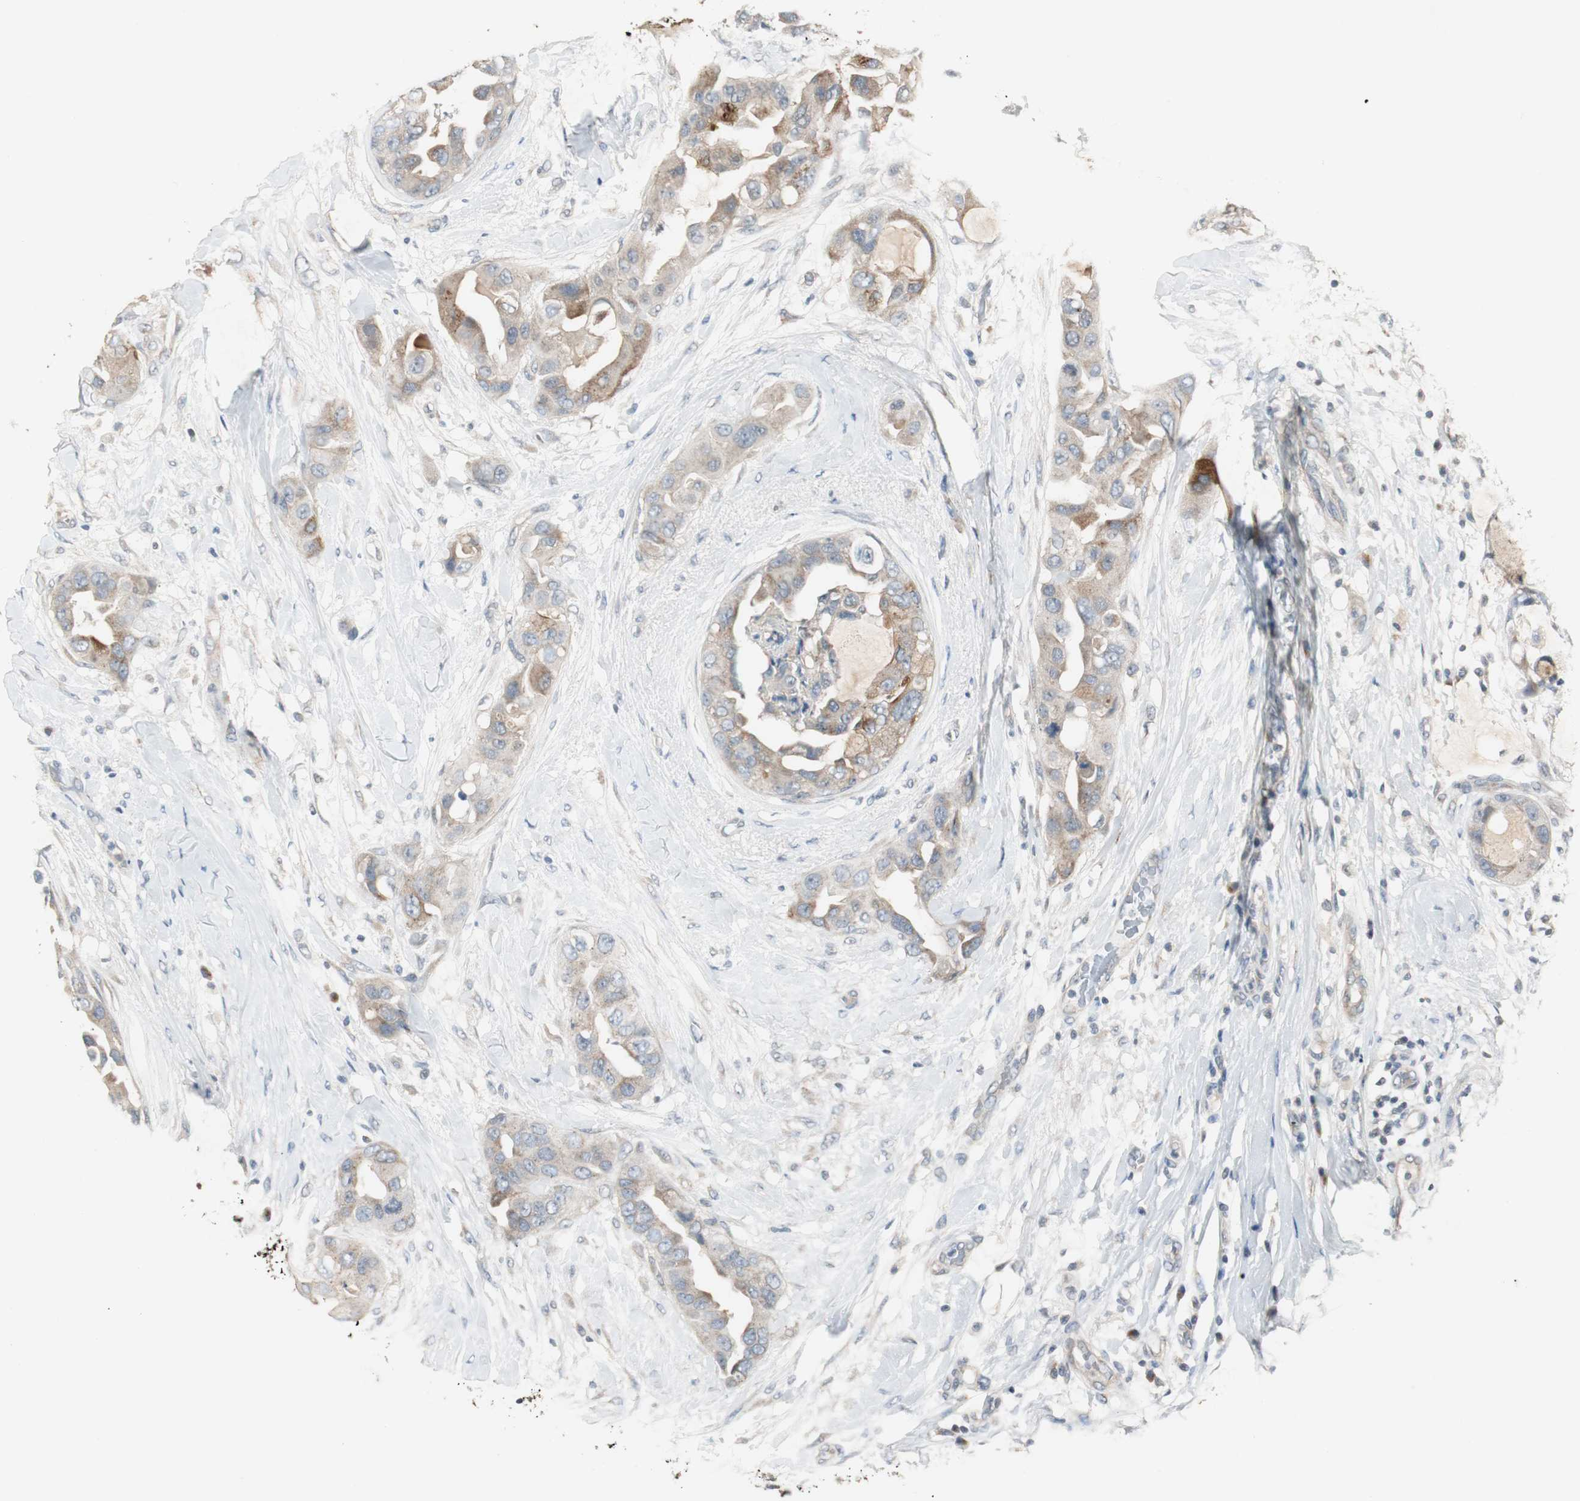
{"staining": {"intensity": "weak", "quantity": "25%-75%", "location": "cytoplasmic/membranous"}, "tissue": "breast cancer", "cell_type": "Tumor cells", "image_type": "cancer", "snomed": [{"axis": "morphology", "description": "Duct carcinoma"}, {"axis": "topography", "description": "Breast"}], "caption": "Human breast cancer (invasive ductal carcinoma) stained with a brown dye shows weak cytoplasmic/membranous positive positivity in approximately 25%-75% of tumor cells.", "gene": "PTPRN2", "patient": {"sex": "female", "age": 40}}